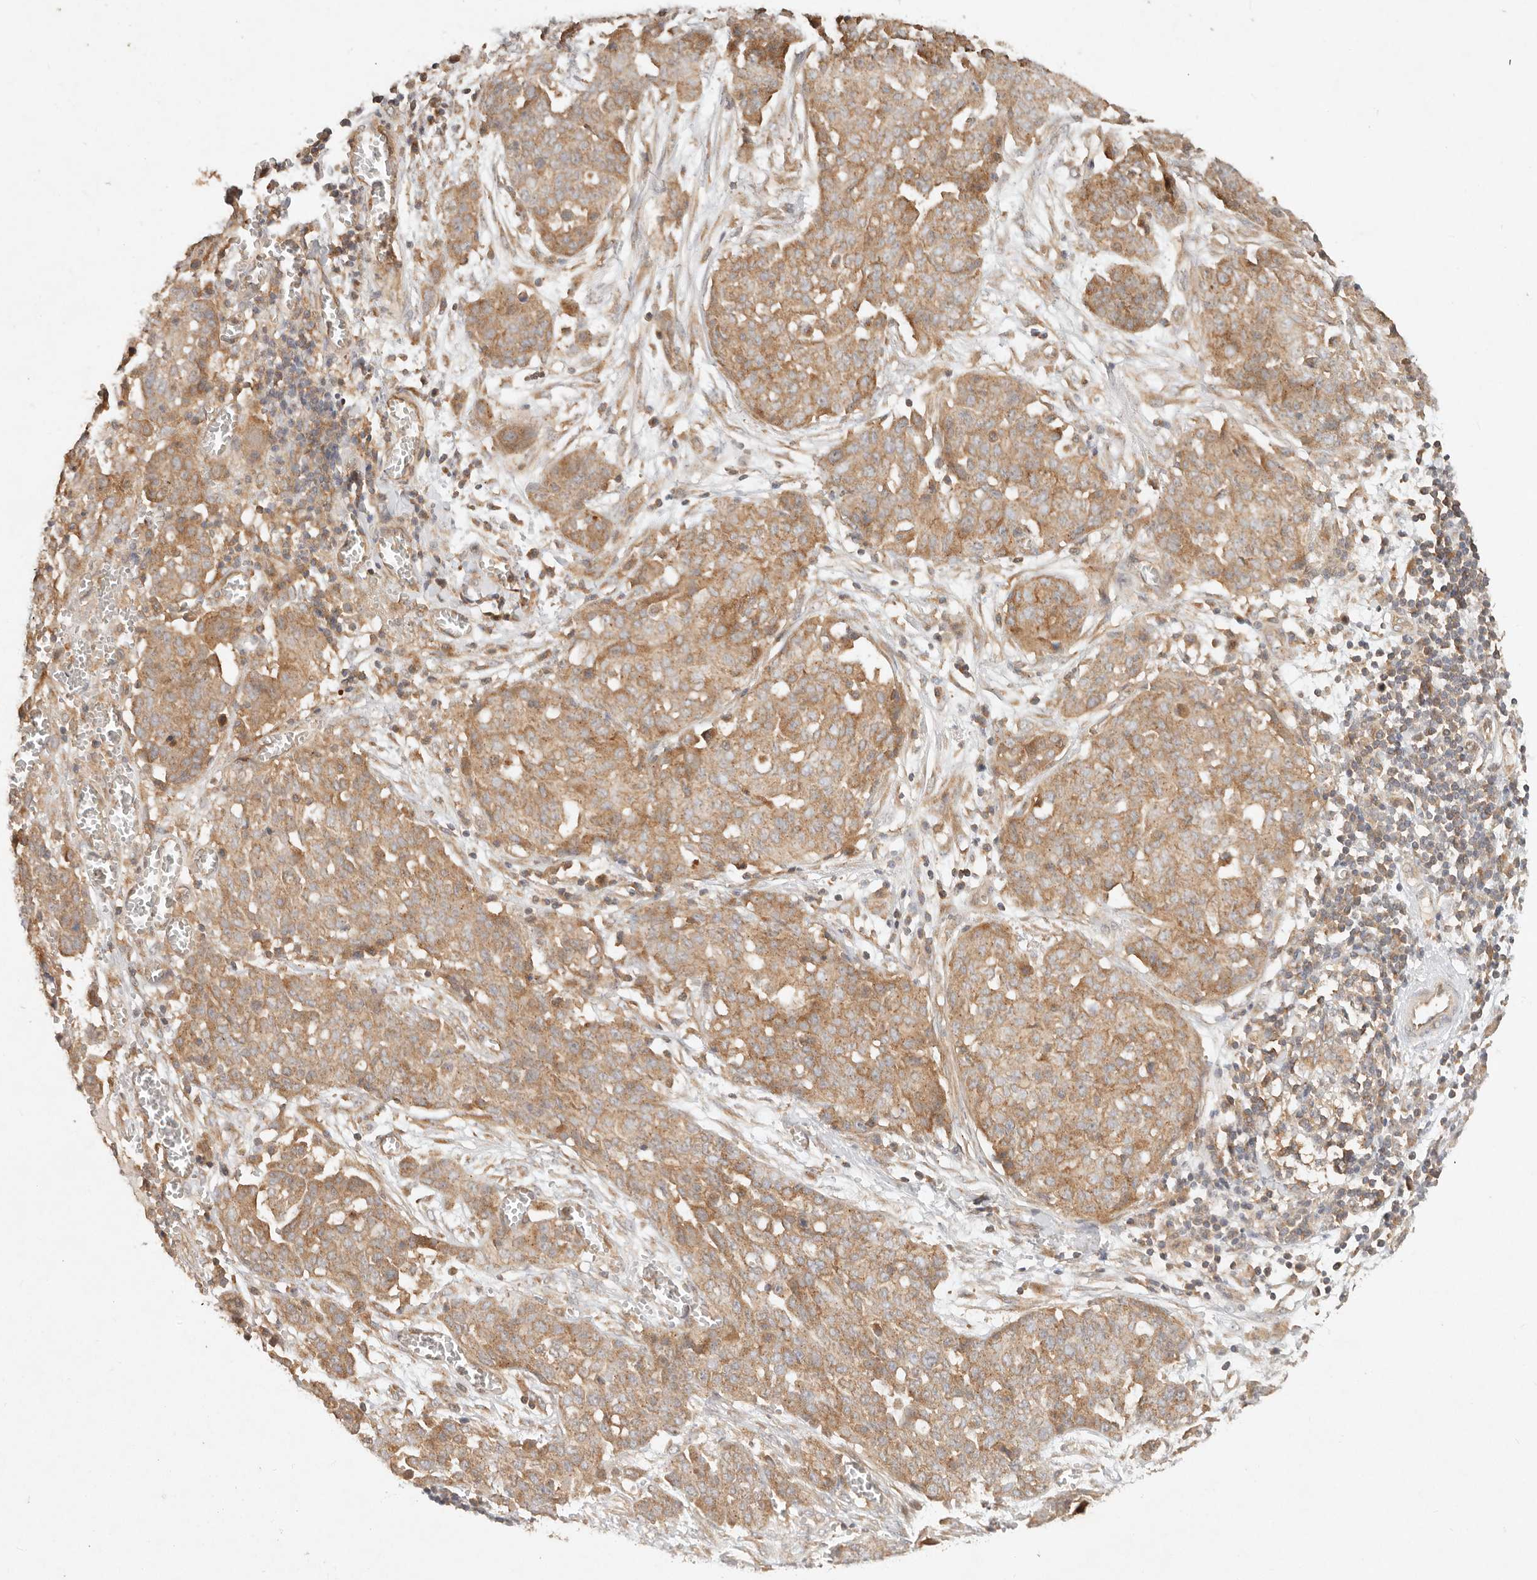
{"staining": {"intensity": "moderate", "quantity": ">75%", "location": "cytoplasmic/membranous"}, "tissue": "ovarian cancer", "cell_type": "Tumor cells", "image_type": "cancer", "snomed": [{"axis": "morphology", "description": "Cystadenocarcinoma, serous, NOS"}, {"axis": "topography", "description": "Soft tissue"}, {"axis": "topography", "description": "Ovary"}], "caption": "This micrograph shows immunohistochemistry (IHC) staining of serous cystadenocarcinoma (ovarian), with medium moderate cytoplasmic/membranous staining in about >75% of tumor cells.", "gene": "HECTD3", "patient": {"sex": "female", "age": 57}}